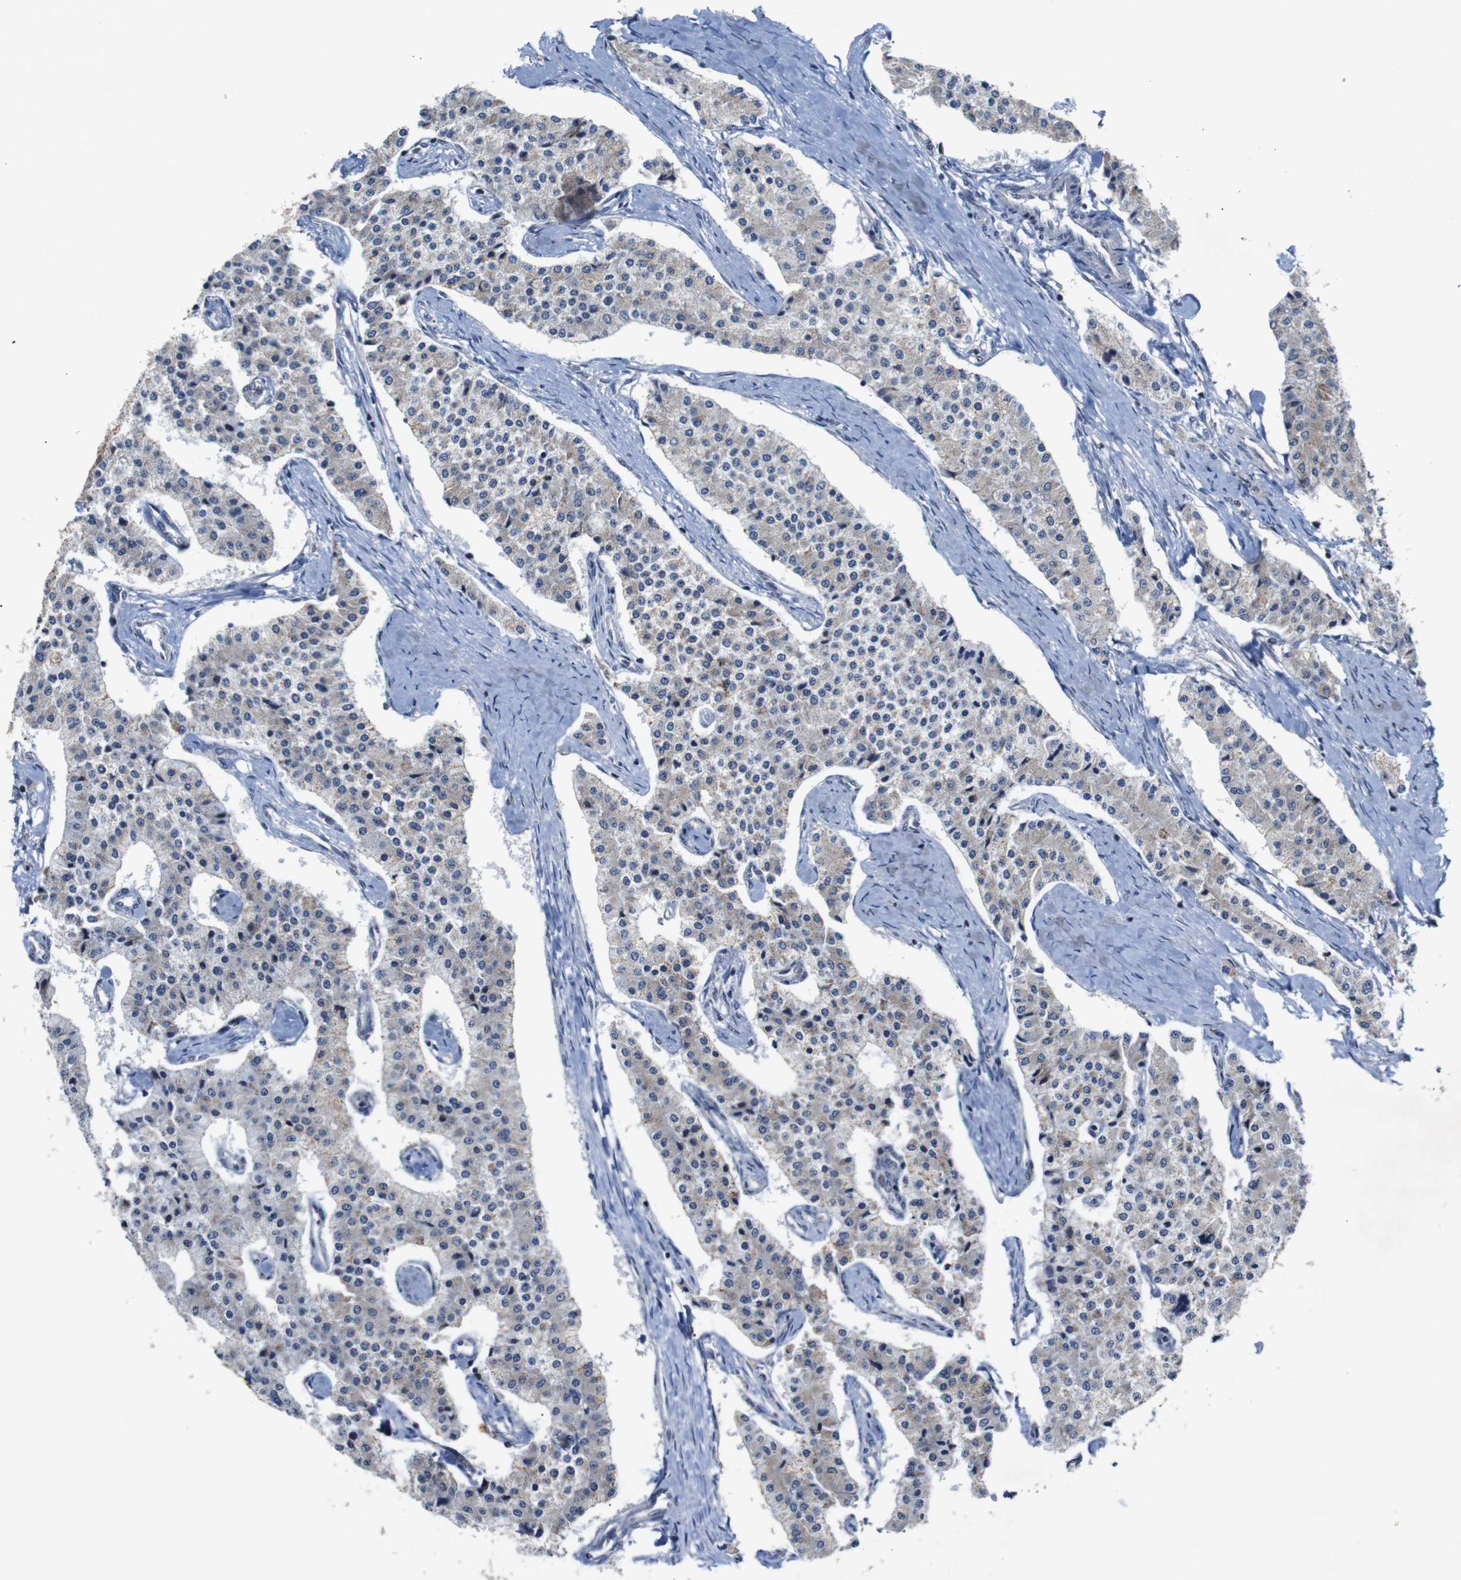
{"staining": {"intensity": "weak", "quantity": "<25%", "location": "cytoplasmic/membranous"}, "tissue": "carcinoid", "cell_type": "Tumor cells", "image_type": "cancer", "snomed": [{"axis": "morphology", "description": "Carcinoid, malignant, NOS"}, {"axis": "topography", "description": "Colon"}], "caption": "Immunohistochemical staining of human malignant carcinoid demonstrates no significant expression in tumor cells. Nuclei are stained in blue.", "gene": "ATP7B", "patient": {"sex": "female", "age": 52}}